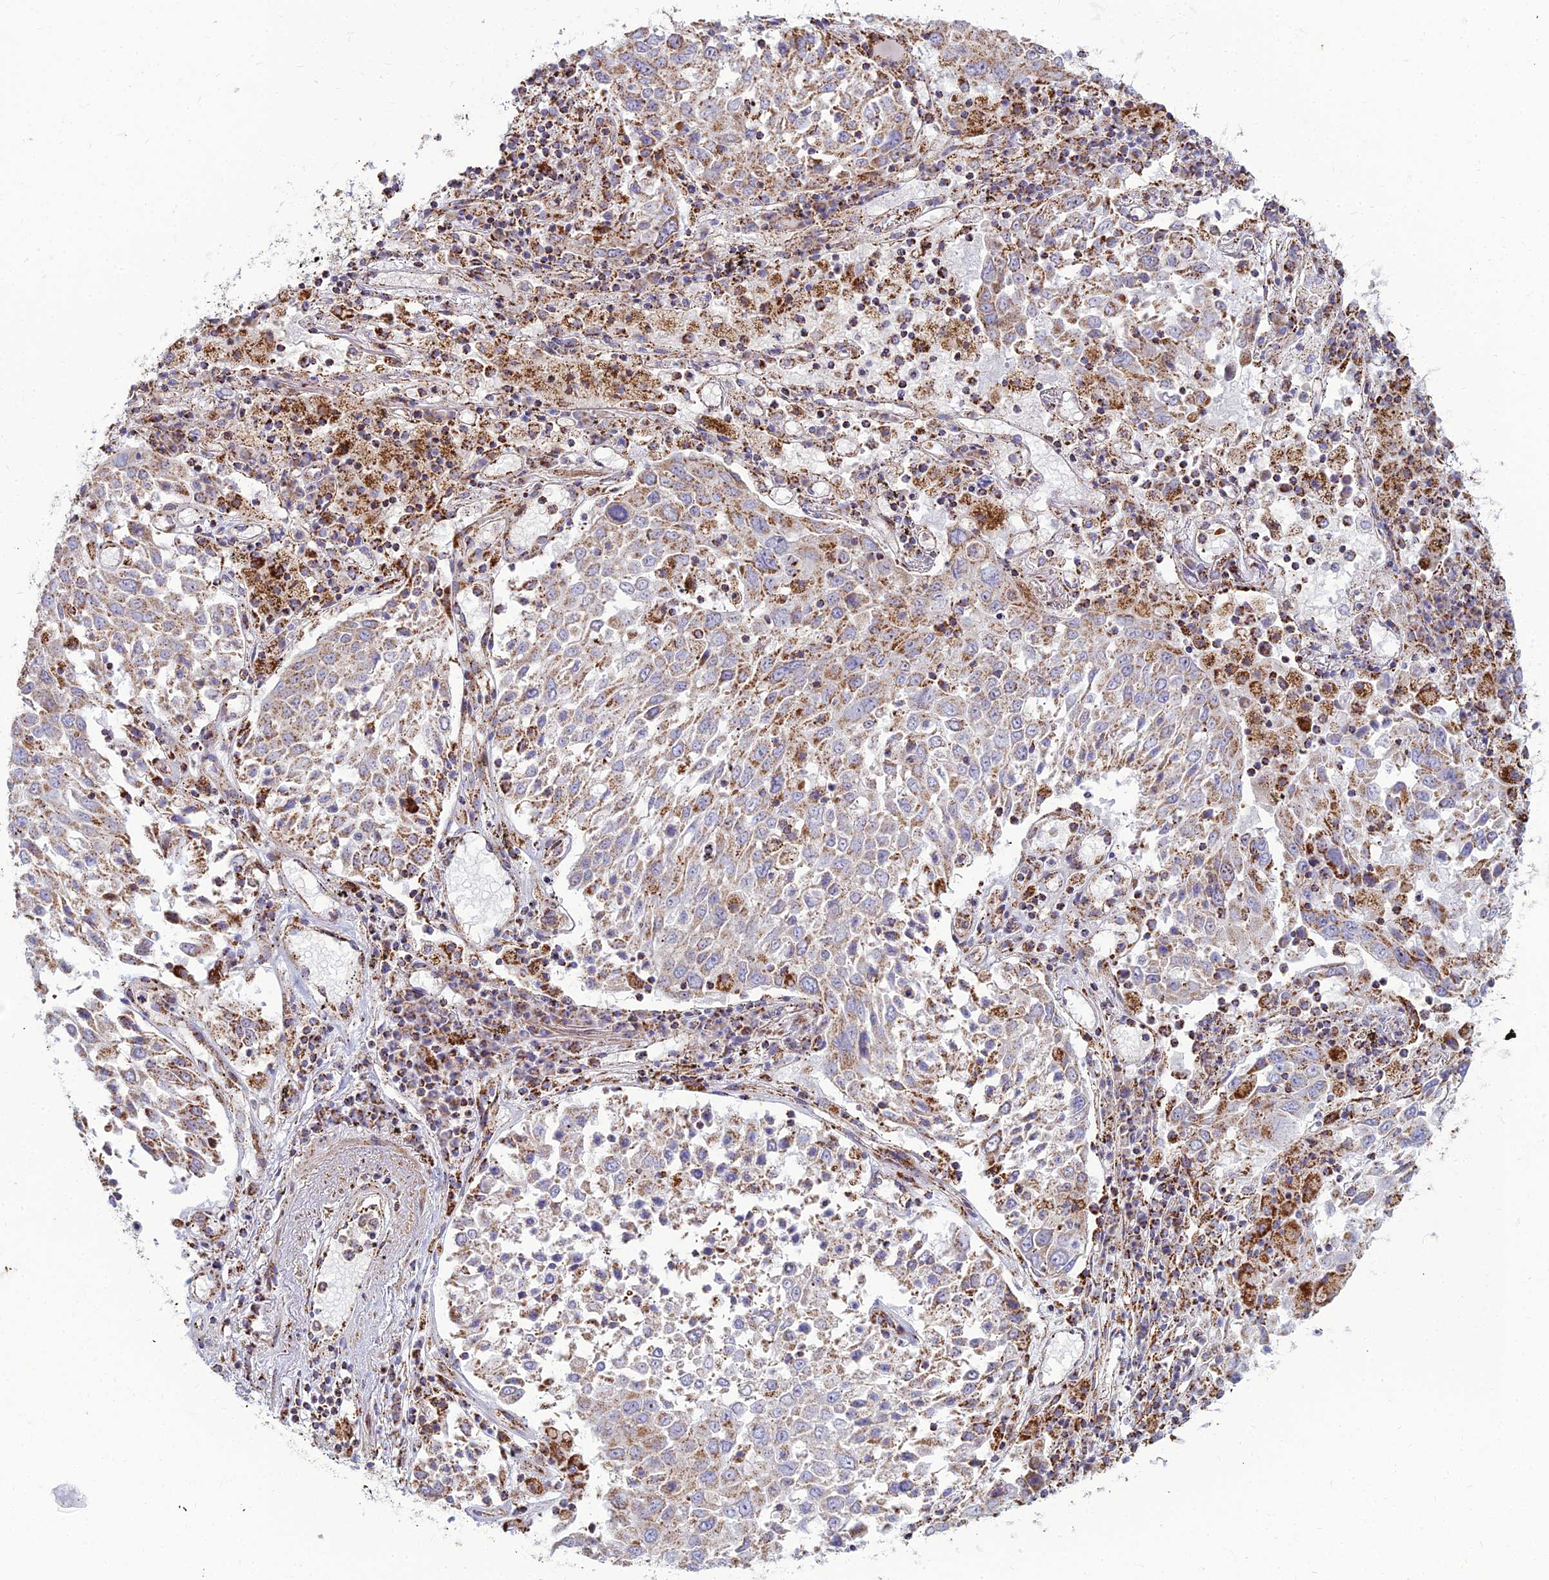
{"staining": {"intensity": "moderate", "quantity": ">75%", "location": "cytoplasmic/membranous"}, "tissue": "lung cancer", "cell_type": "Tumor cells", "image_type": "cancer", "snomed": [{"axis": "morphology", "description": "Squamous cell carcinoma, NOS"}, {"axis": "topography", "description": "Lung"}], "caption": "The immunohistochemical stain highlights moderate cytoplasmic/membranous staining in tumor cells of lung cancer tissue.", "gene": "SLC35F4", "patient": {"sex": "male", "age": 65}}